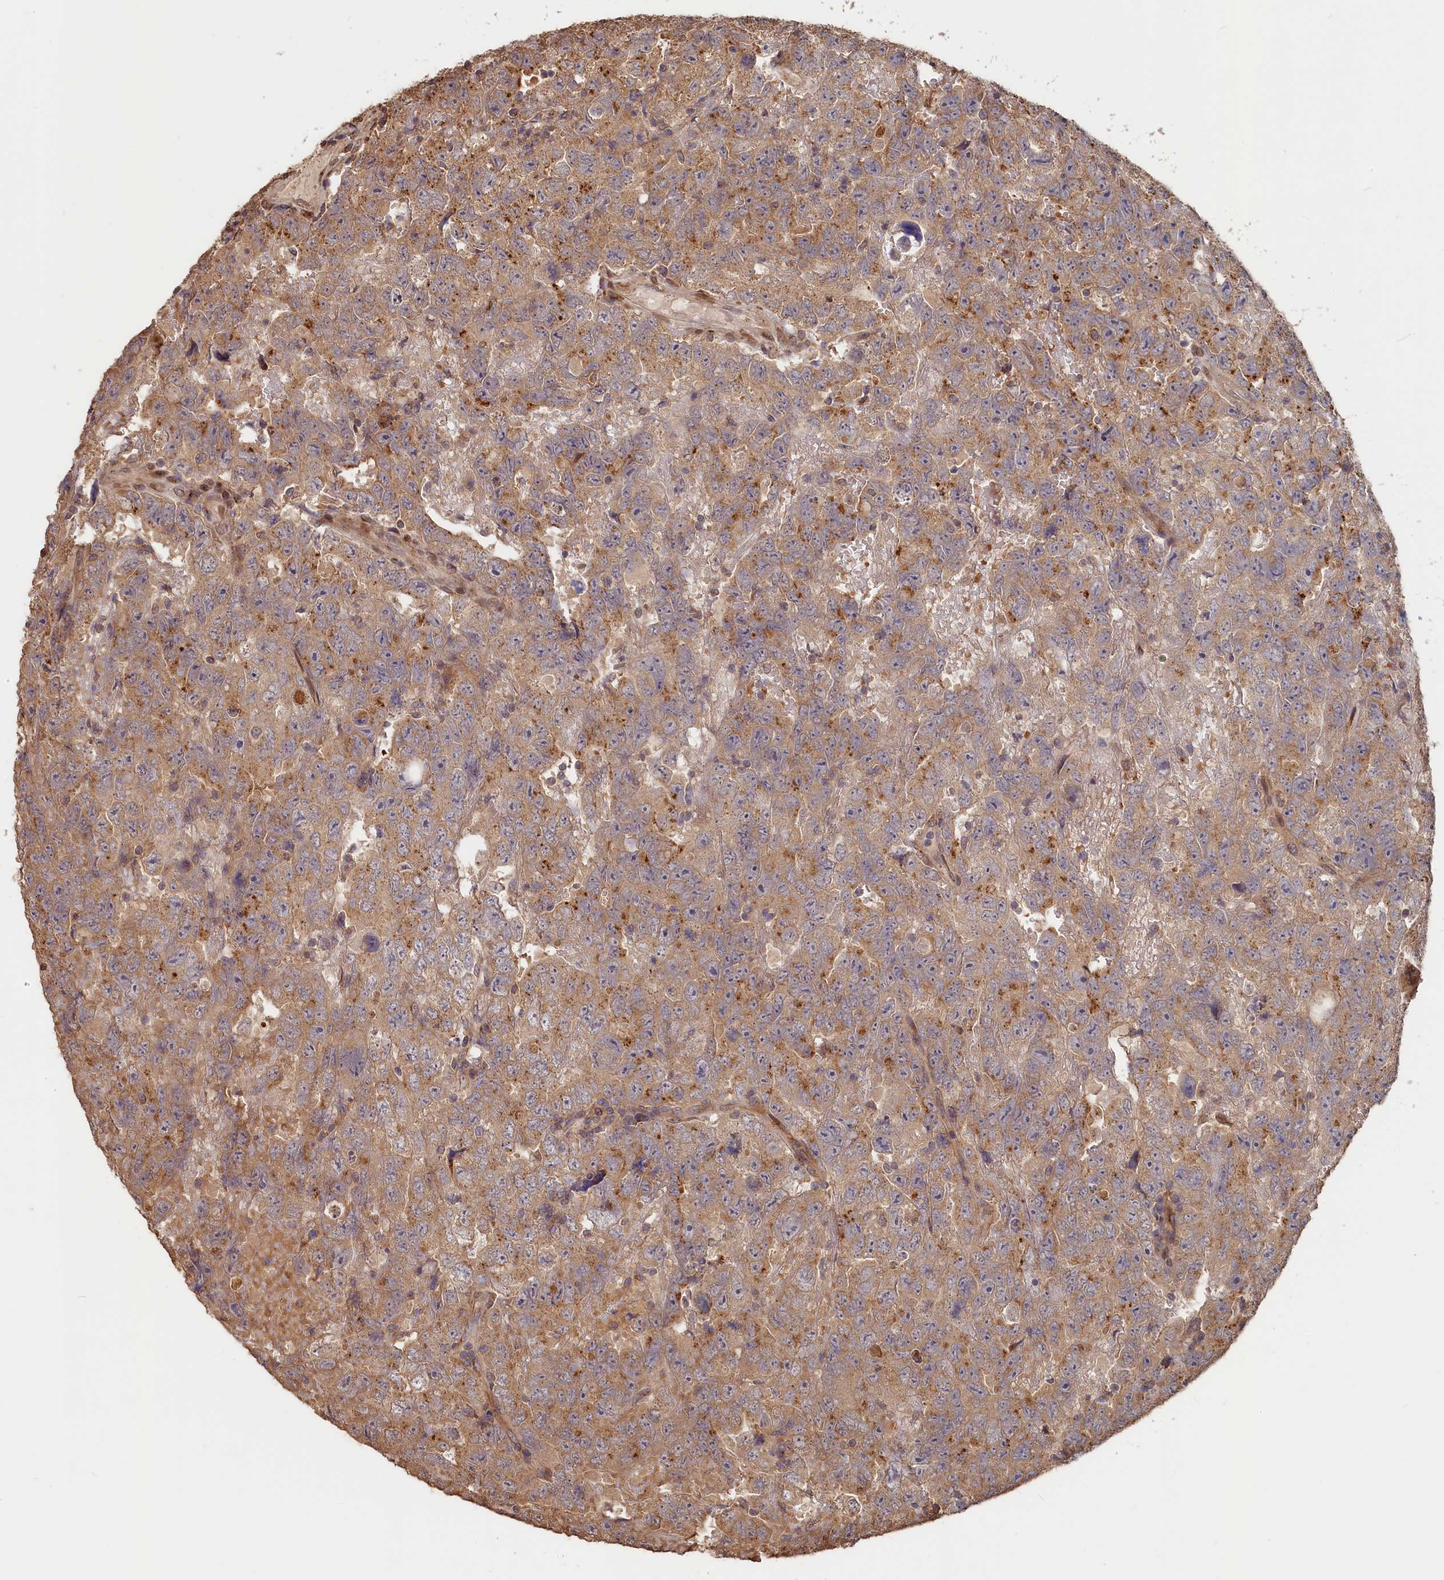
{"staining": {"intensity": "weak", "quantity": ">75%", "location": "cytoplasmic/membranous"}, "tissue": "testis cancer", "cell_type": "Tumor cells", "image_type": "cancer", "snomed": [{"axis": "morphology", "description": "Carcinoma, Embryonal, NOS"}, {"axis": "topography", "description": "Testis"}], "caption": "The immunohistochemical stain highlights weak cytoplasmic/membranous positivity in tumor cells of testis cancer (embryonal carcinoma) tissue.", "gene": "STX16", "patient": {"sex": "male", "age": 45}}